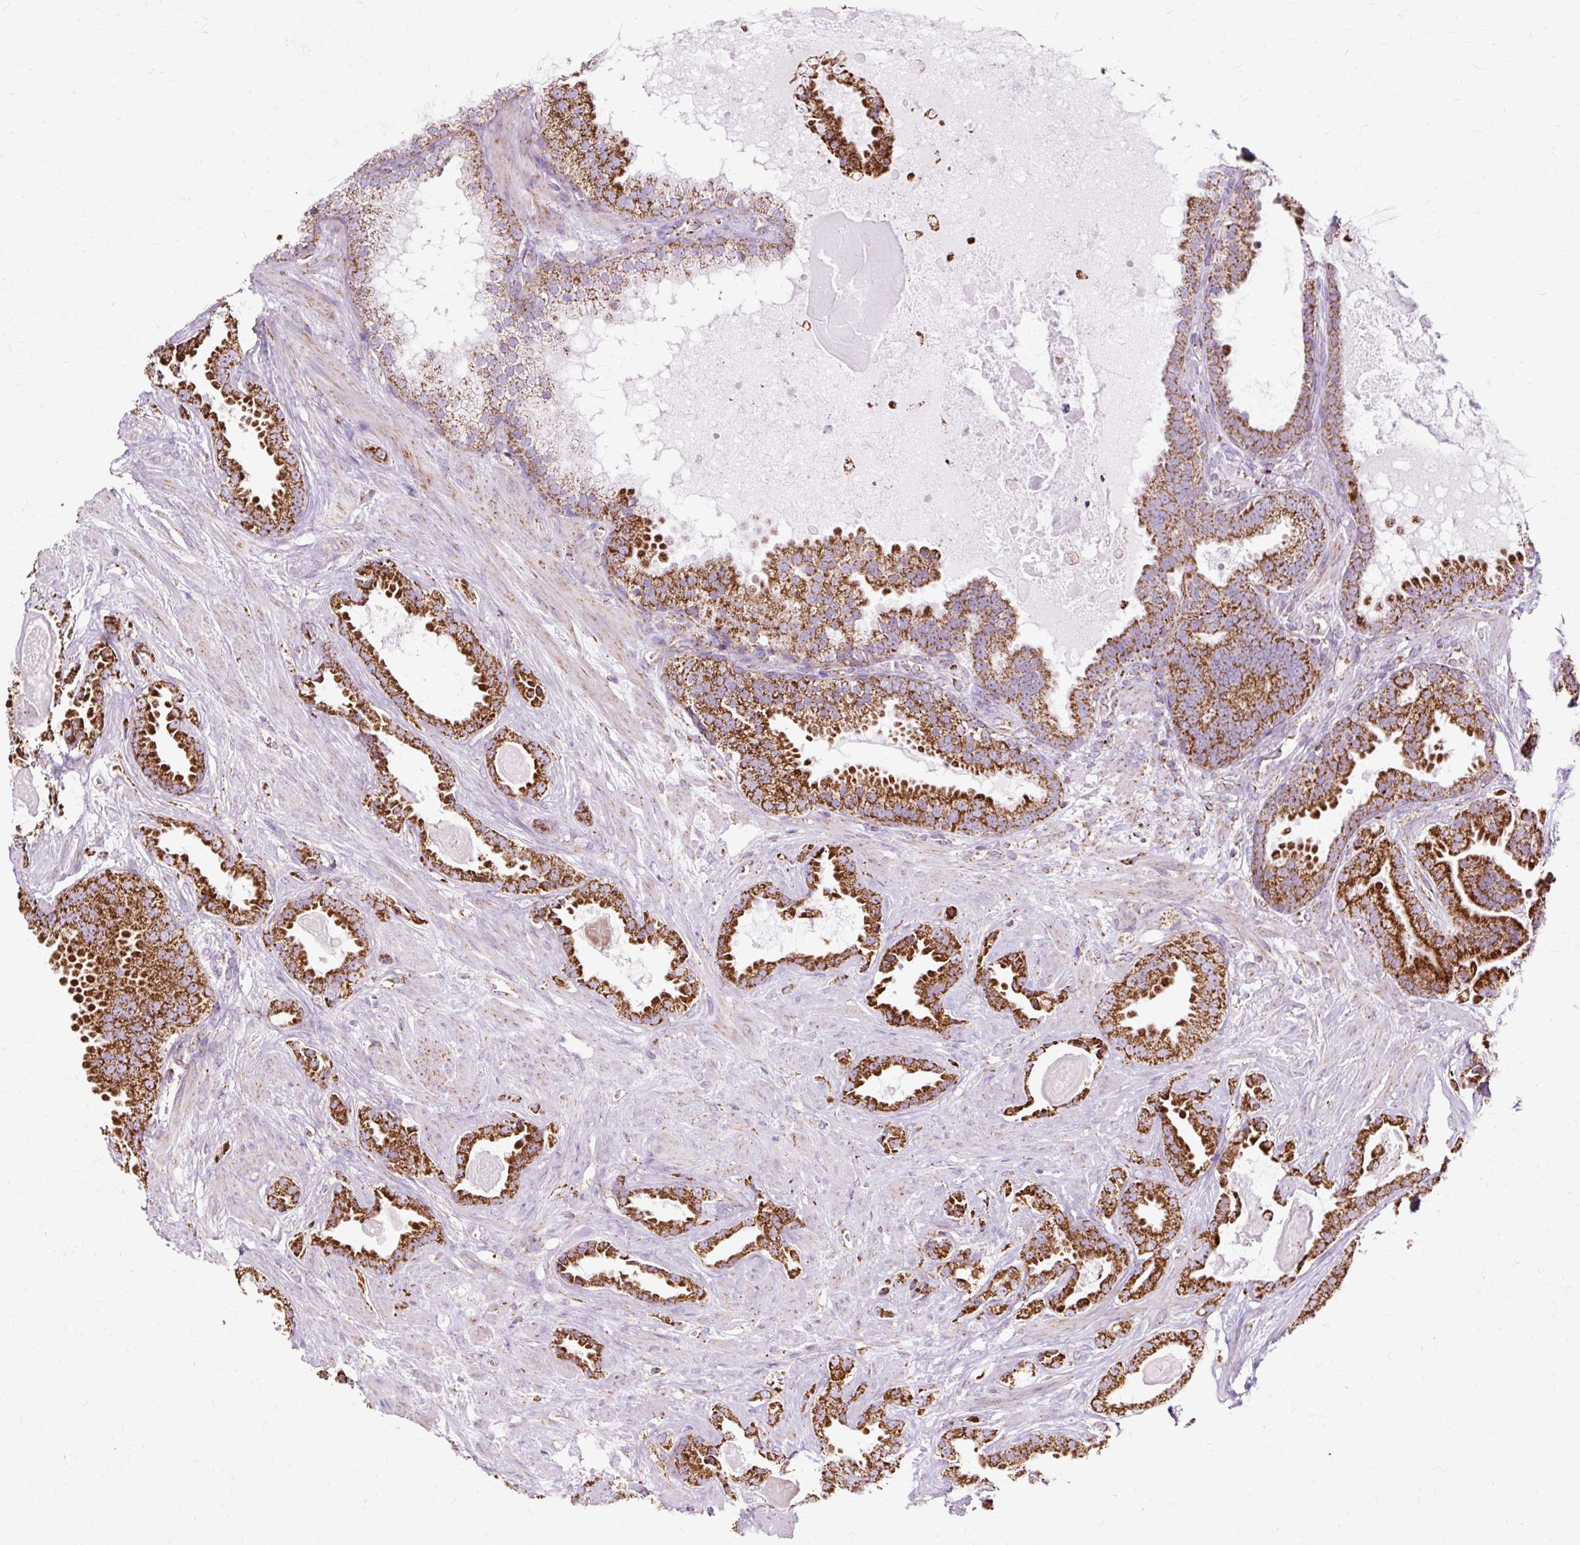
{"staining": {"intensity": "strong", "quantity": ">75%", "location": "cytoplasmic/membranous"}, "tissue": "prostate cancer", "cell_type": "Tumor cells", "image_type": "cancer", "snomed": [{"axis": "morphology", "description": "Adenocarcinoma, Low grade"}, {"axis": "topography", "description": "Prostate"}], "caption": "Immunohistochemical staining of human low-grade adenocarcinoma (prostate) demonstrates high levels of strong cytoplasmic/membranous expression in about >75% of tumor cells. The staining was performed using DAB (3,3'-diaminobenzidine), with brown indicating positive protein expression. Nuclei are stained blue with hematoxylin.", "gene": "DLAT", "patient": {"sex": "male", "age": 62}}